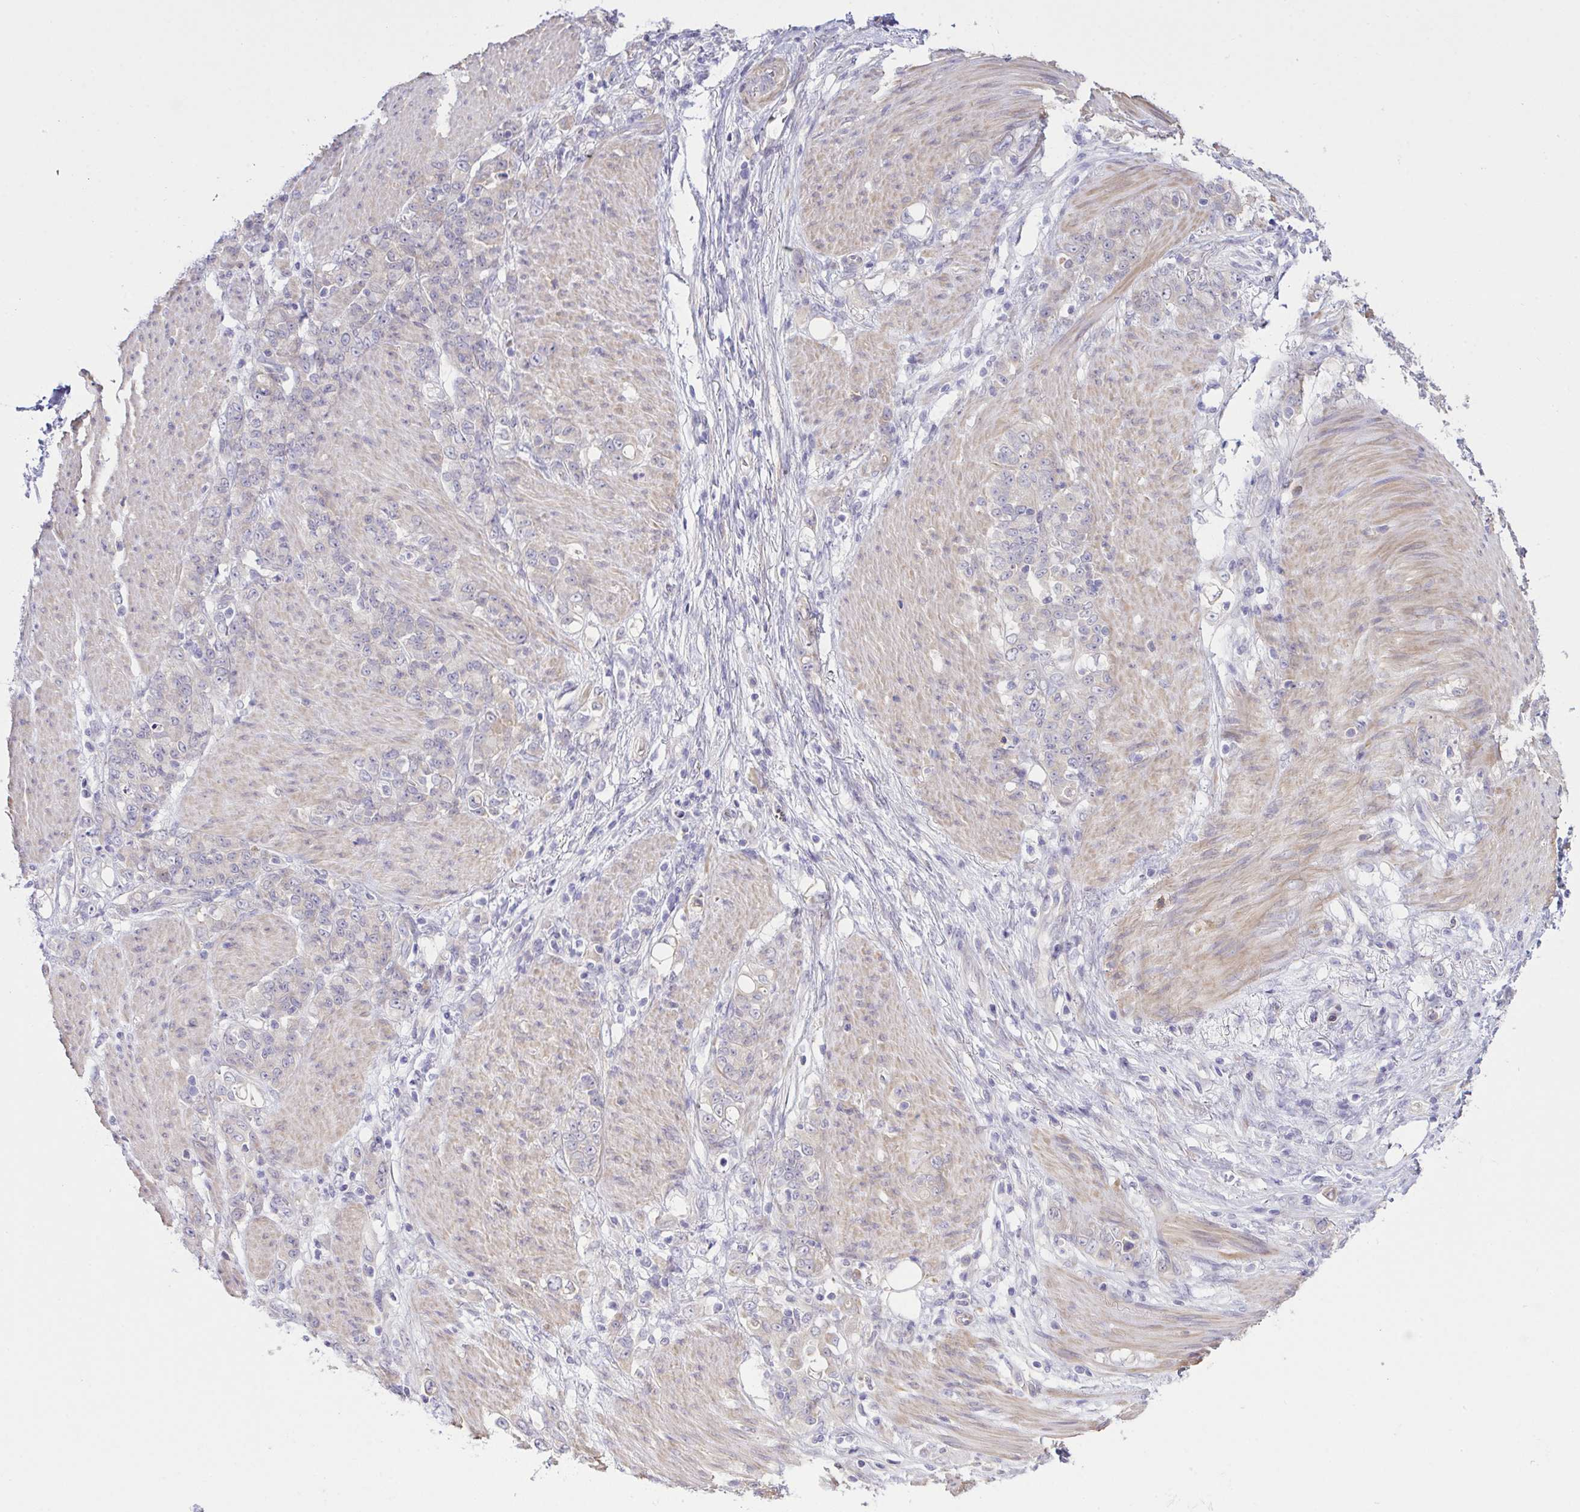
{"staining": {"intensity": "weak", "quantity": "<25%", "location": "cytoplasmic/membranous"}, "tissue": "stomach cancer", "cell_type": "Tumor cells", "image_type": "cancer", "snomed": [{"axis": "morphology", "description": "Adenocarcinoma, NOS"}, {"axis": "topography", "description": "Stomach"}], "caption": "The immunohistochemistry (IHC) micrograph has no significant positivity in tumor cells of stomach cancer tissue.", "gene": "SYNPO2L", "patient": {"sex": "female", "age": 79}}